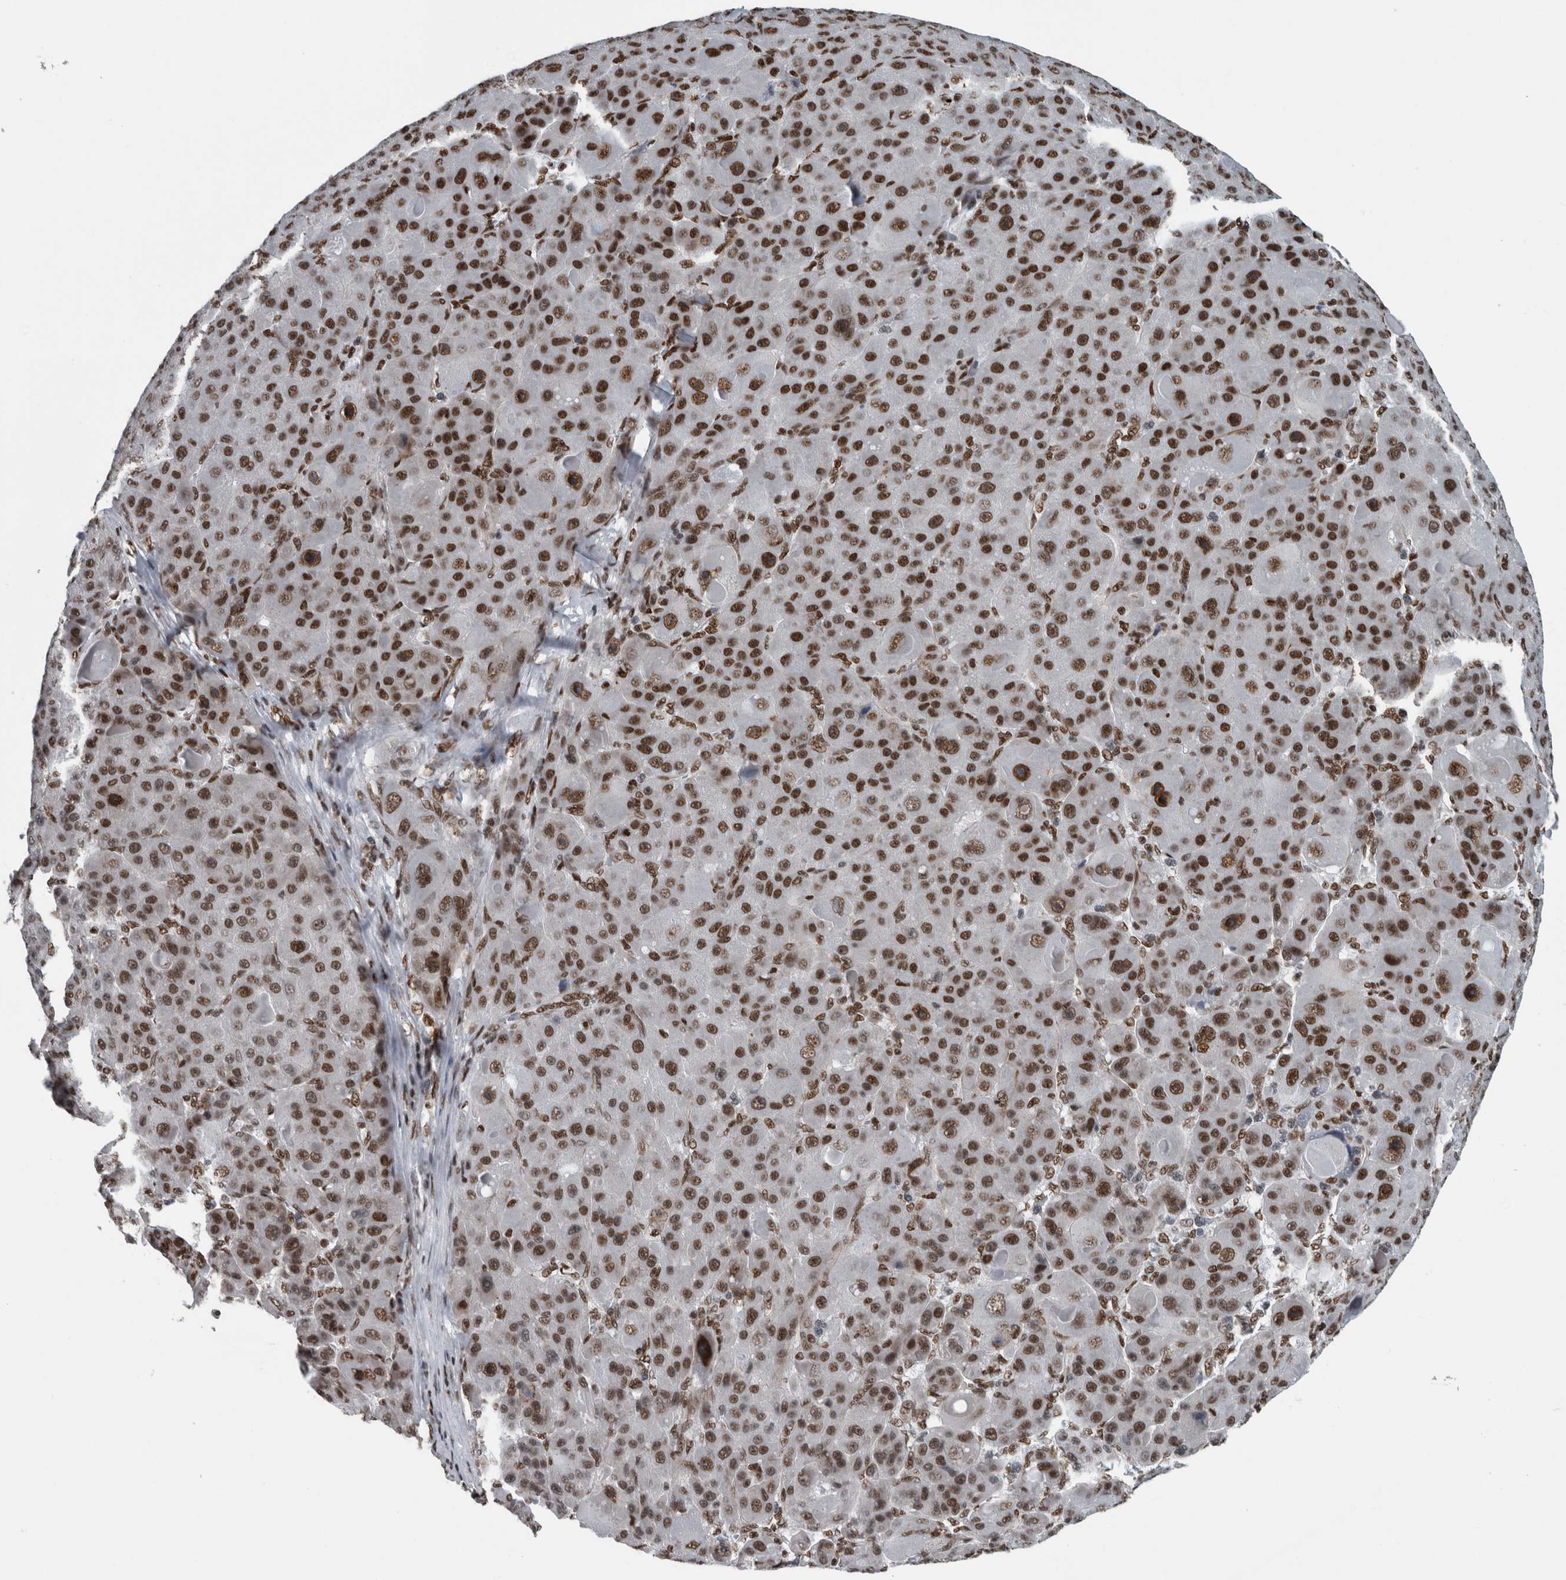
{"staining": {"intensity": "moderate", "quantity": ">75%", "location": "nuclear"}, "tissue": "liver cancer", "cell_type": "Tumor cells", "image_type": "cancer", "snomed": [{"axis": "morphology", "description": "Carcinoma, Hepatocellular, NOS"}, {"axis": "topography", "description": "Liver"}], "caption": "Protein staining of liver hepatocellular carcinoma tissue reveals moderate nuclear positivity in about >75% of tumor cells. The staining was performed using DAB (3,3'-diaminobenzidine), with brown indicating positive protein expression. Nuclei are stained blue with hematoxylin.", "gene": "DNMT3A", "patient": {"sex": "male", "age": 76}}